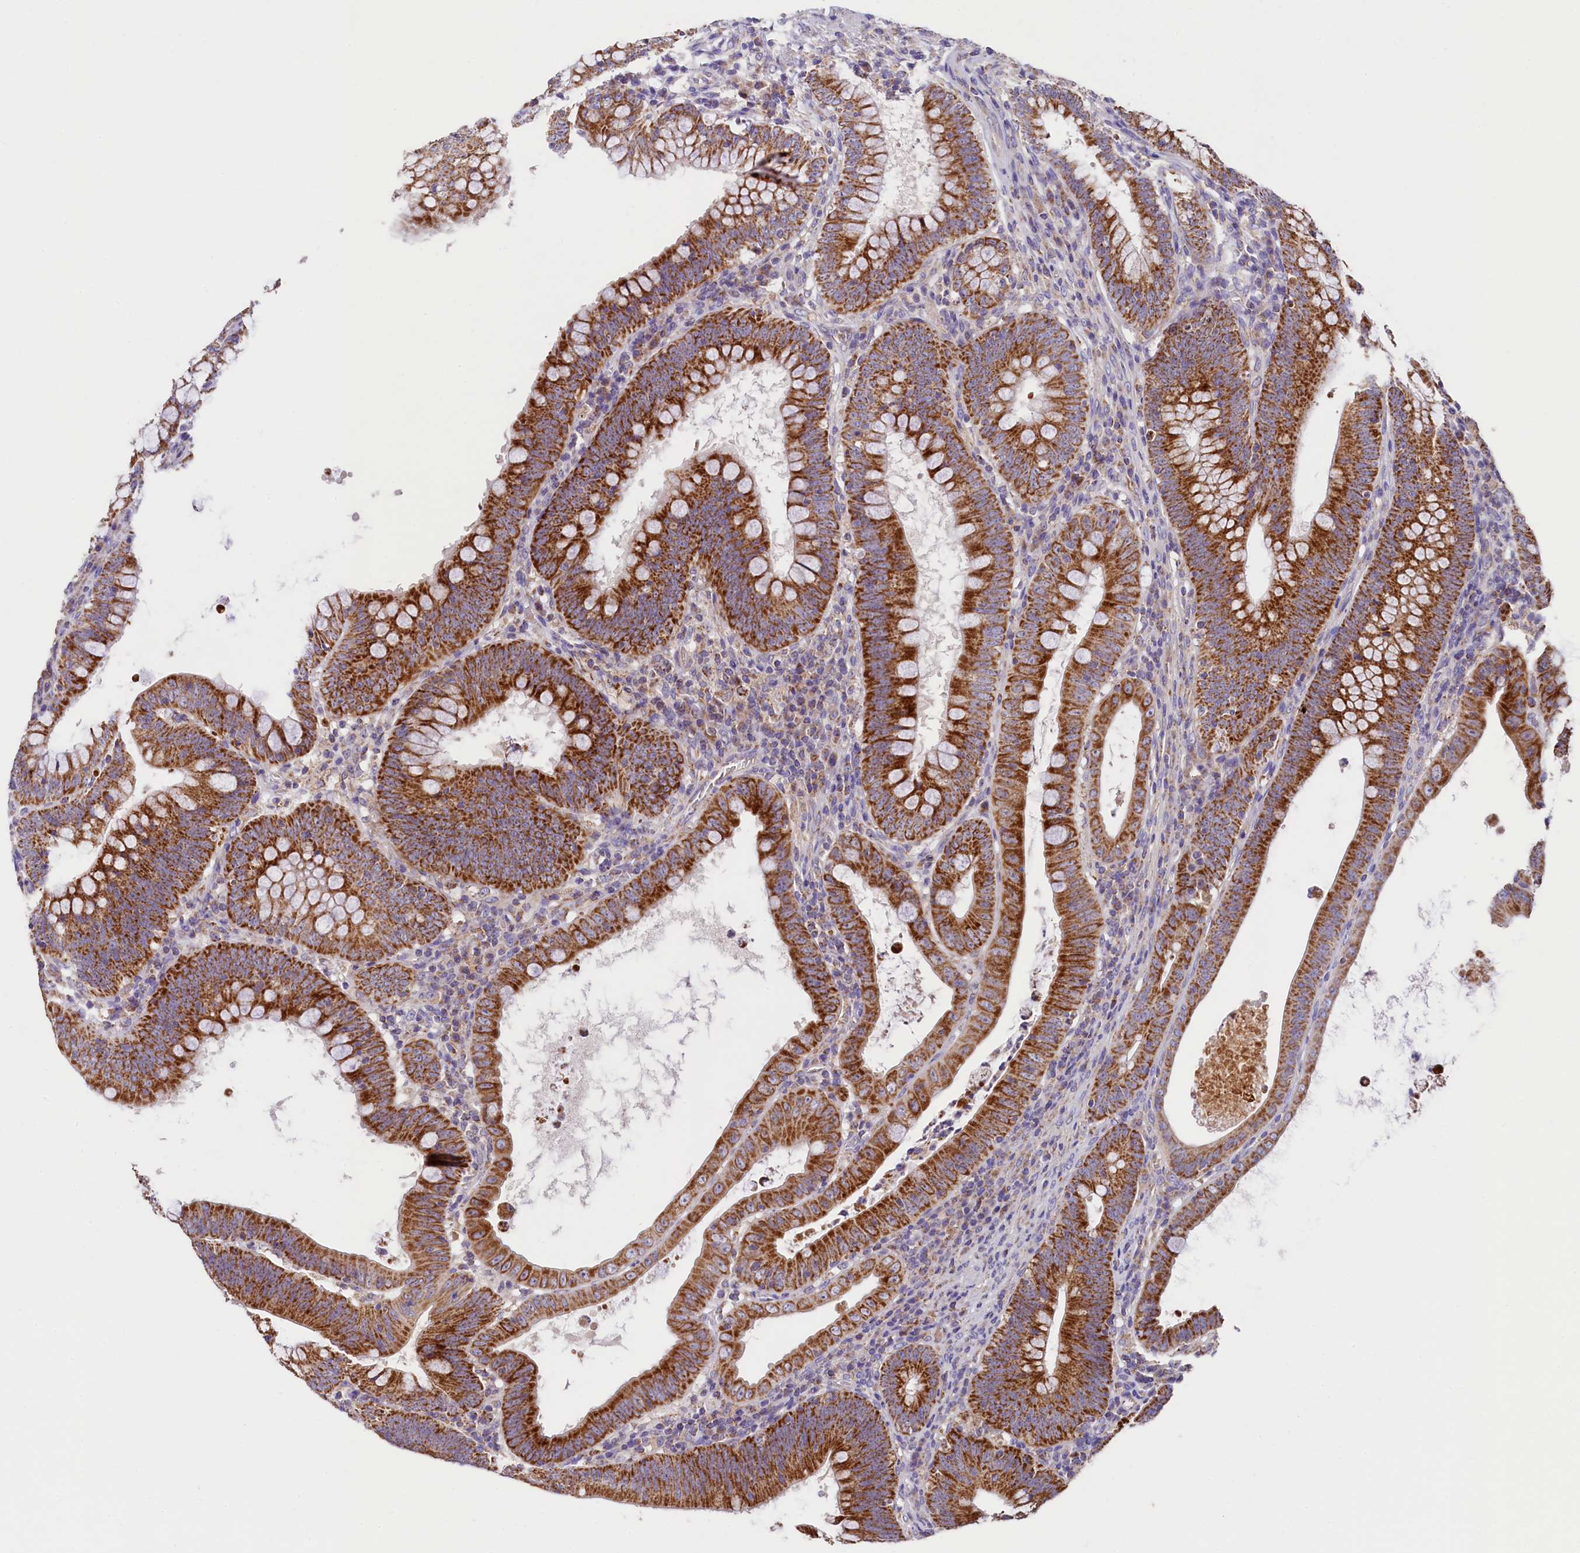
{"staining": {"intensity": "strong", "quantity": ">75%", "location": "cytoplasmic/membranous"}, "tissue": "colorectal cancer", "cell_type": "Tumor cells", "image_type": "cancer", "snomed": [{"axis": "morphology", "description": "Normal tissue, NOS"}, {"axis": "topography", "description": "Colon"}], "caption": "Colorectal cancer was stained to show a protein in brown. There is high levels of strong cytoplasmic/membranous positivity in approximately >75% of tumor cells.", "gene": "PMPCB", "patient": {"sex": "female", "age": 82}}